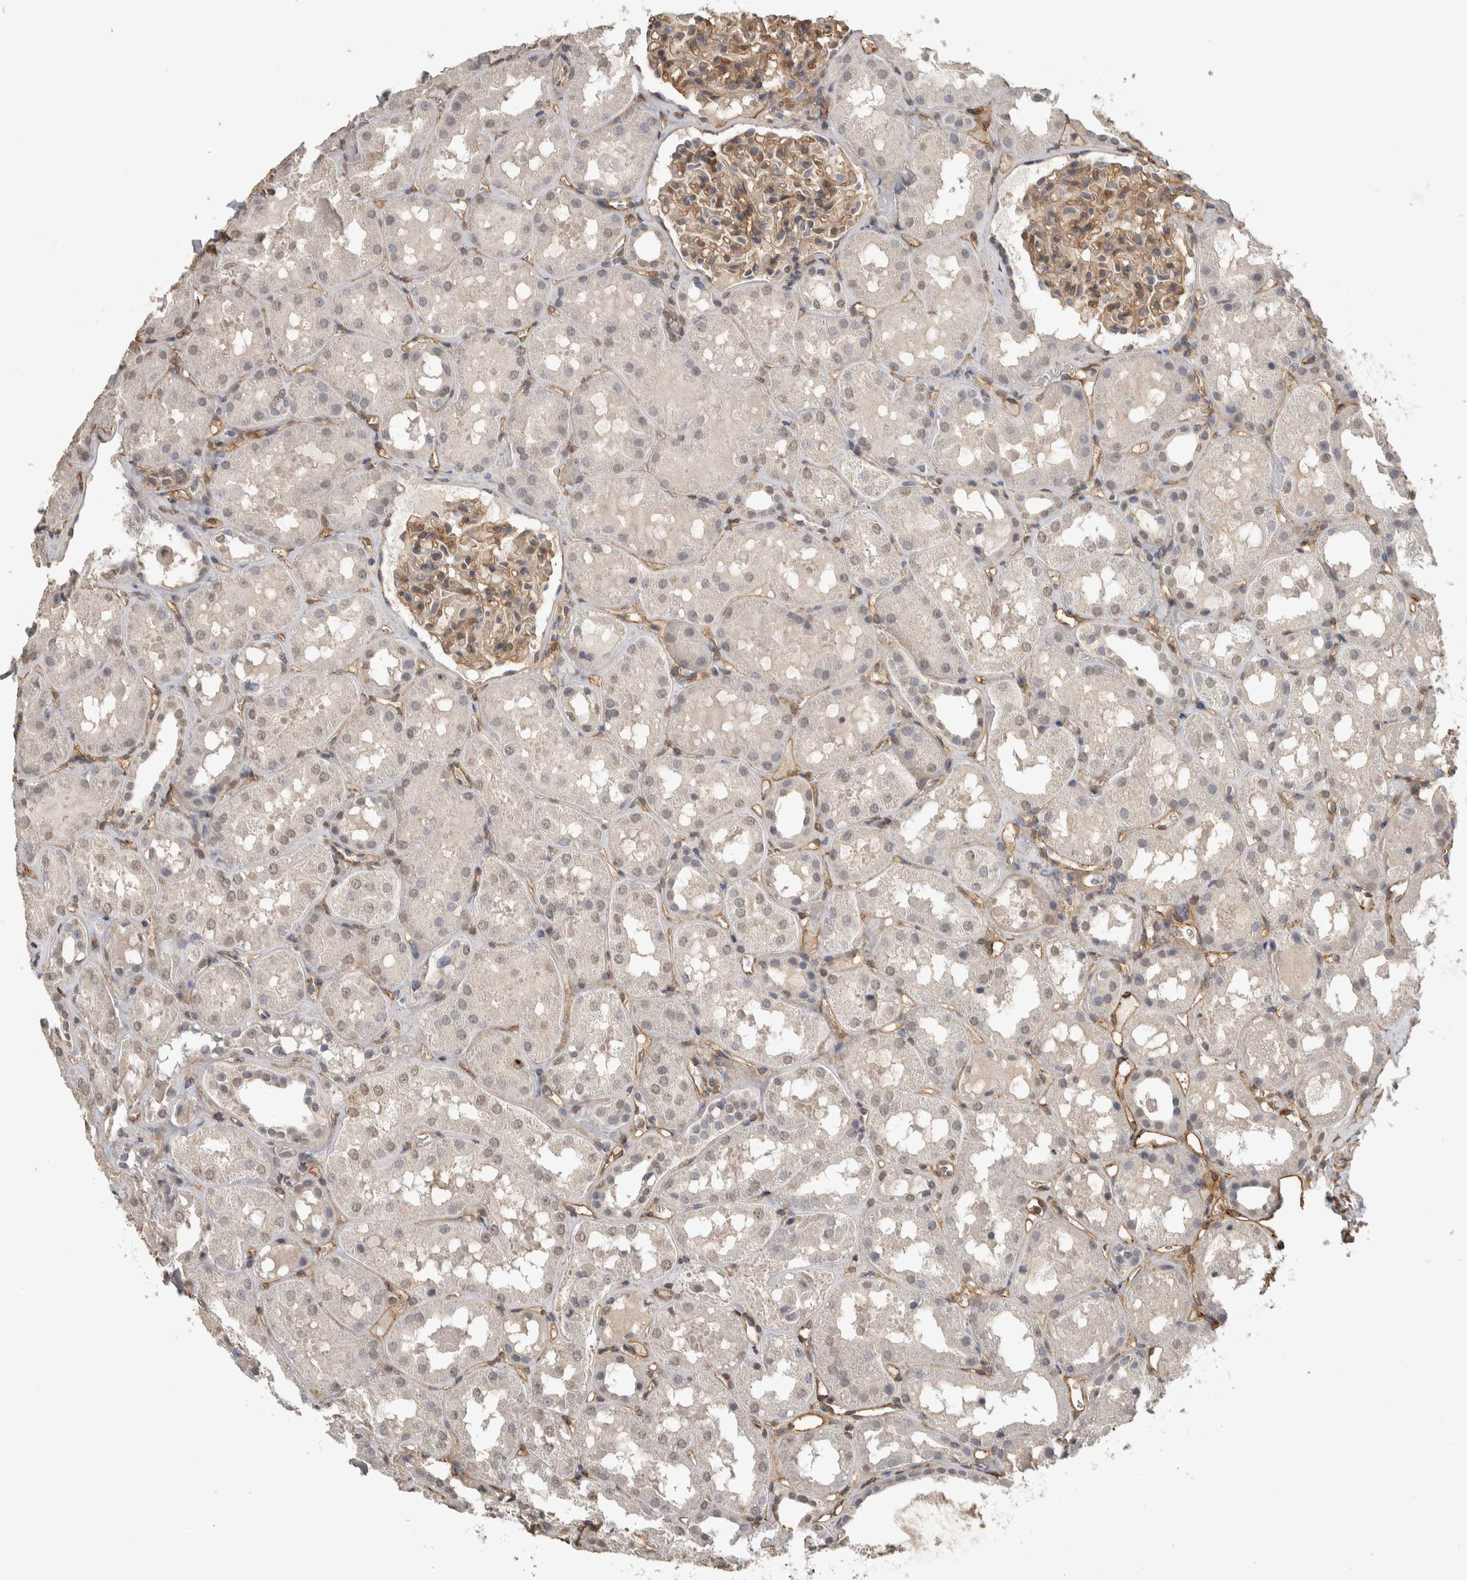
{"staining": {"intensity": "moderate", "quantity": ">75%", "location": "cytoplasmic/membranous"}, "tissue": "kidney", "cell_type": "Cells in glomeruli", "image_type": "normal", "snomed": [{"axis": "morphology", "description": "Normal tissue, NOS"}, {"axis": "topography", "description": "Kidney"}, {"axis": "topography", "description": "Urinary bladder"}], "caption": "IHC (DAB) staining of normal kidney shows moderate cytoplasmic/membranous protein expression in approximately >75% of cells in glomeruli. (DAB (3,3'-diaminobenzidine) = brown stain, brightfield microscopy at high magnification).", "gene": "RECK", "patient": {"sex": "male", "age": 16}}